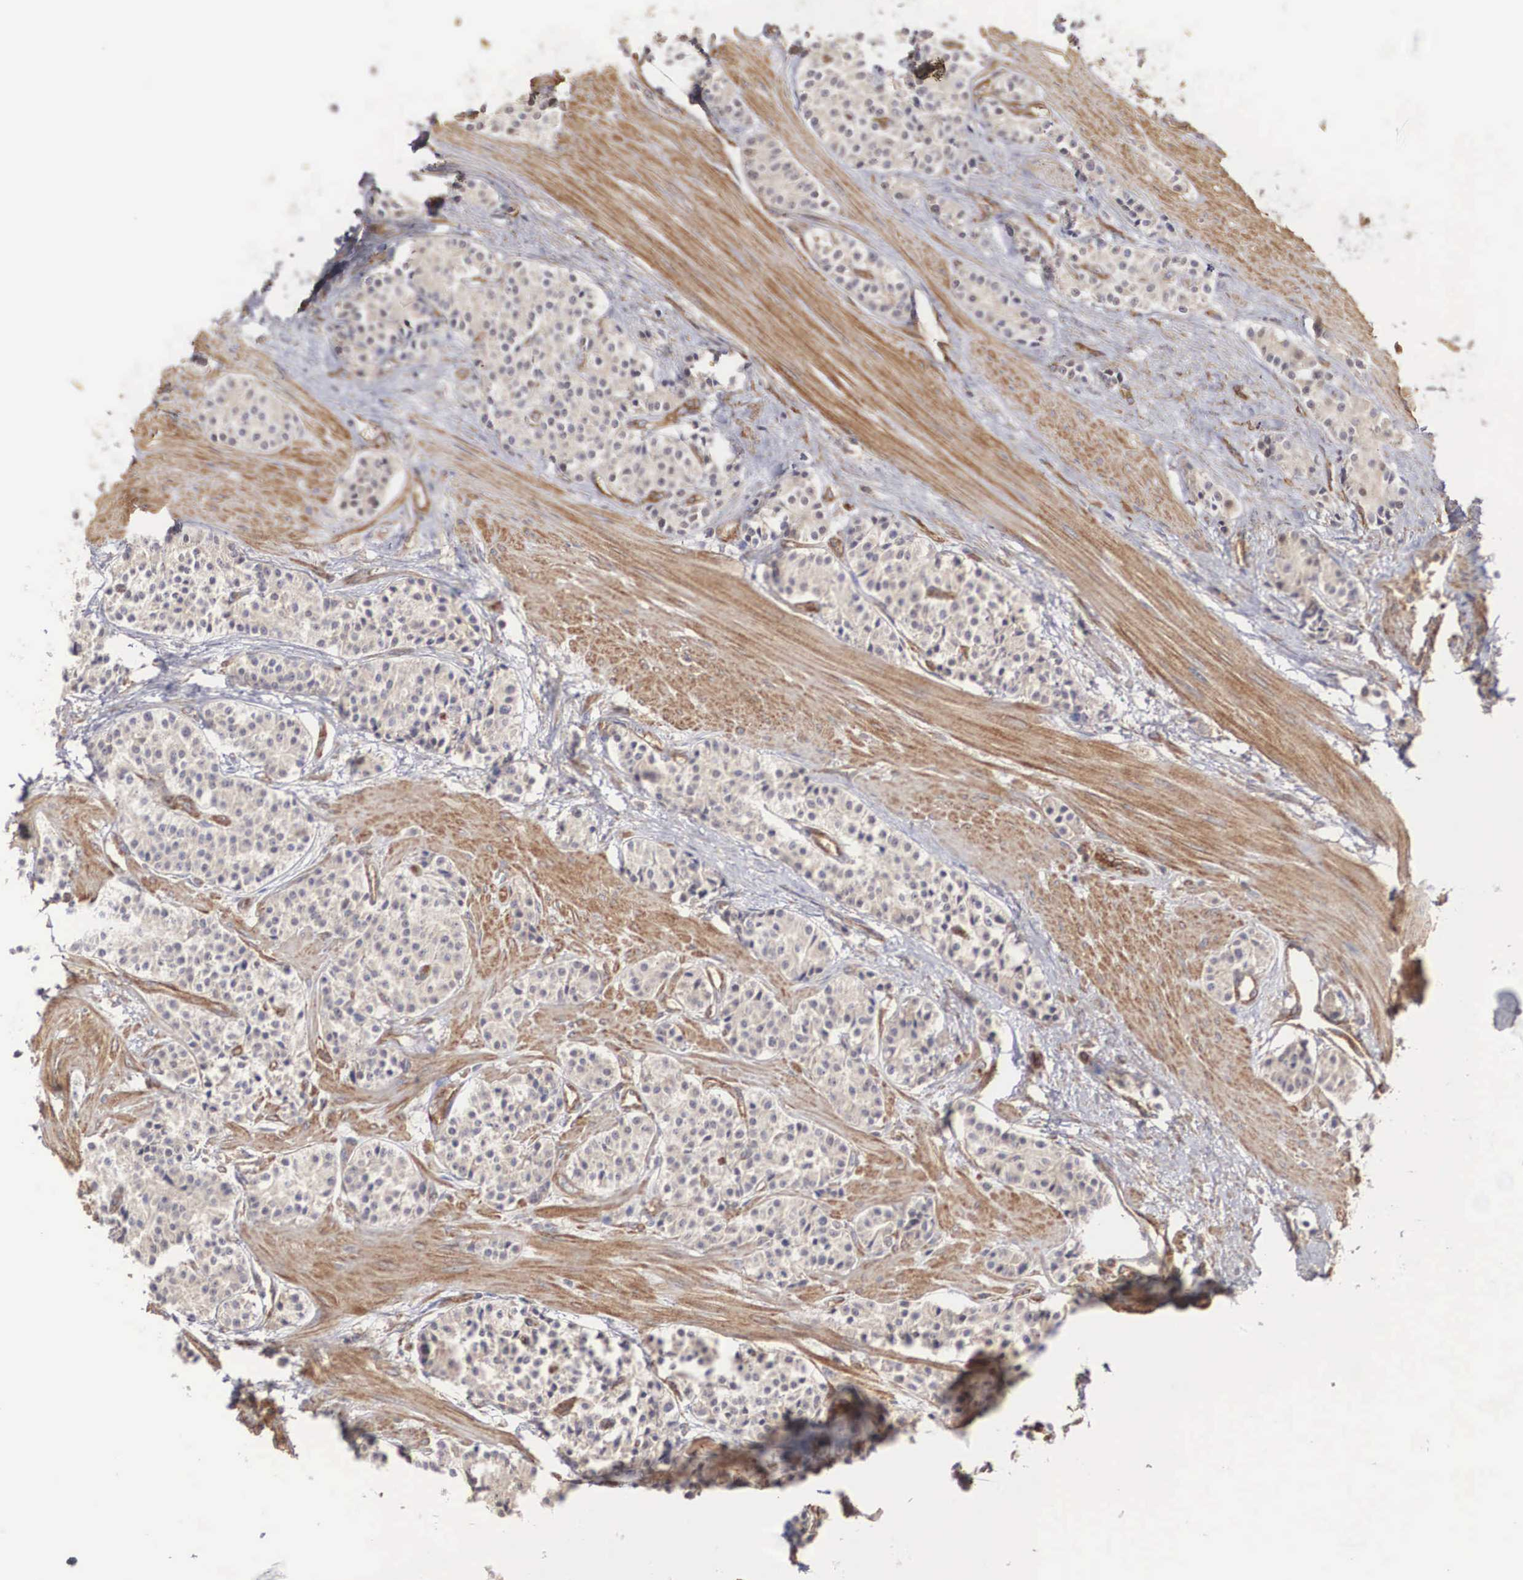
{"staining": {"intensity": "weak", "quantity": ">75%", "location": "cytoplasmic/membranous"}, "tissue": "carcinoid", "cell_type": "Tumor cells", "image_type": "cancer", "snomed": [{"axis": "morphology", "description": "Carcinoid, malignant, NOS"}, {"axis": "topography", "description": "Stomach"}], "caption": "A histopathology image of carcinoid stained for a protein shows weak cytoplasmic/membranous brown staining in tumor cells.", "gene": "ARMCX4", "patient": {"sex": "female", "age": 76}}